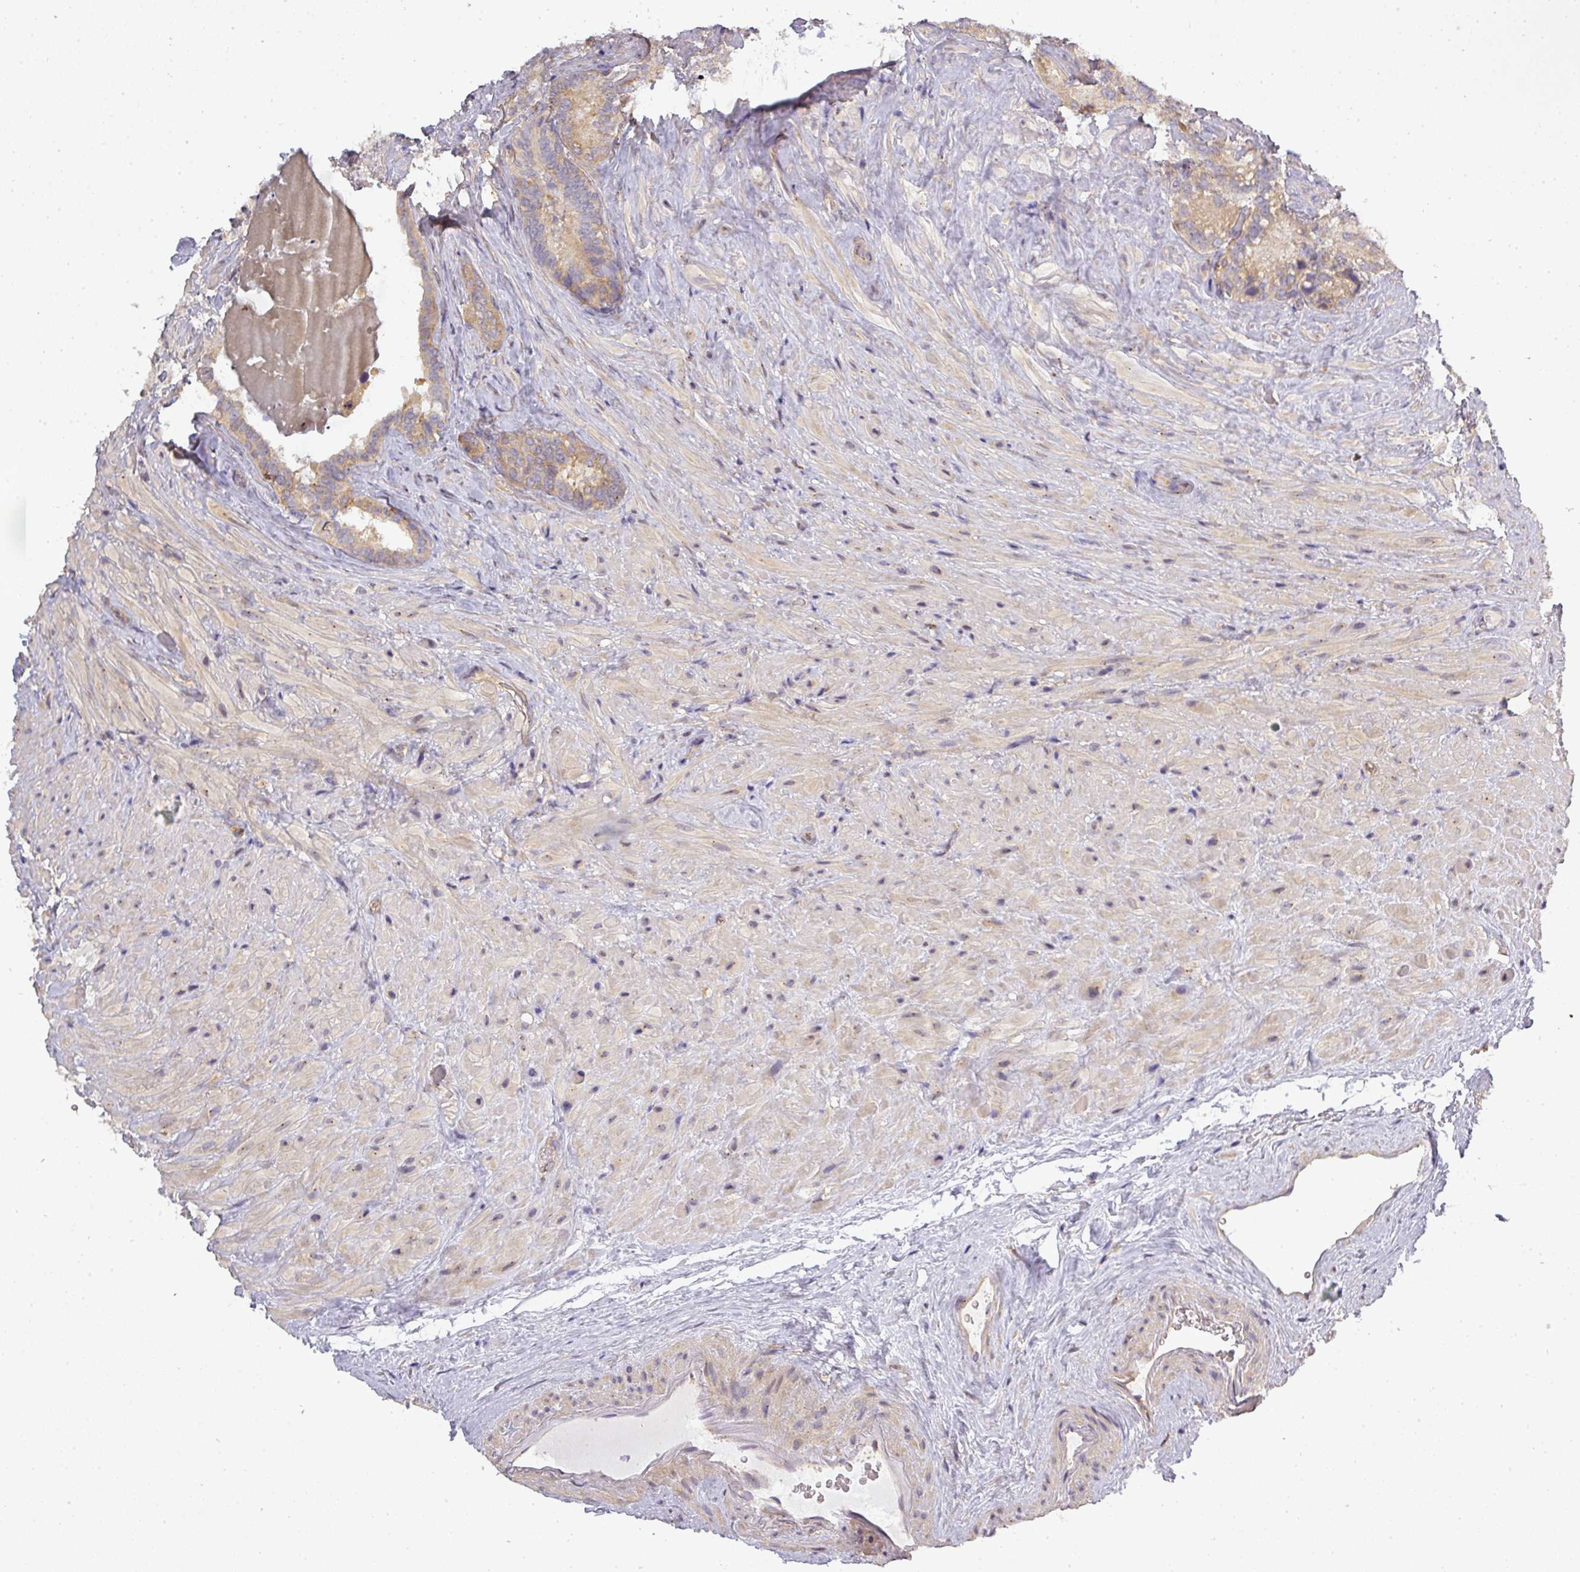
{"staining": {"intensity": "moderate", "quantity": "<25%", "location": "cytoplasmic/membranous"}, "tissue": "seminal vesicle", "cell_type": "Glandular cells", "image_type": "normal", "snomed": [{"axis": "morphology", "description": "Normal tissue, NOS"}, {"axis": "topography", "description": "Seminal veicle"}], "caption": "Immunohistochemical staining of normal human seminal vesicle shows moderate cytoplasmic/membranous protein positivity in about <25% of glandular cells.", "gene": "NIN", "patient": {"sex": "male", "age": 62}}